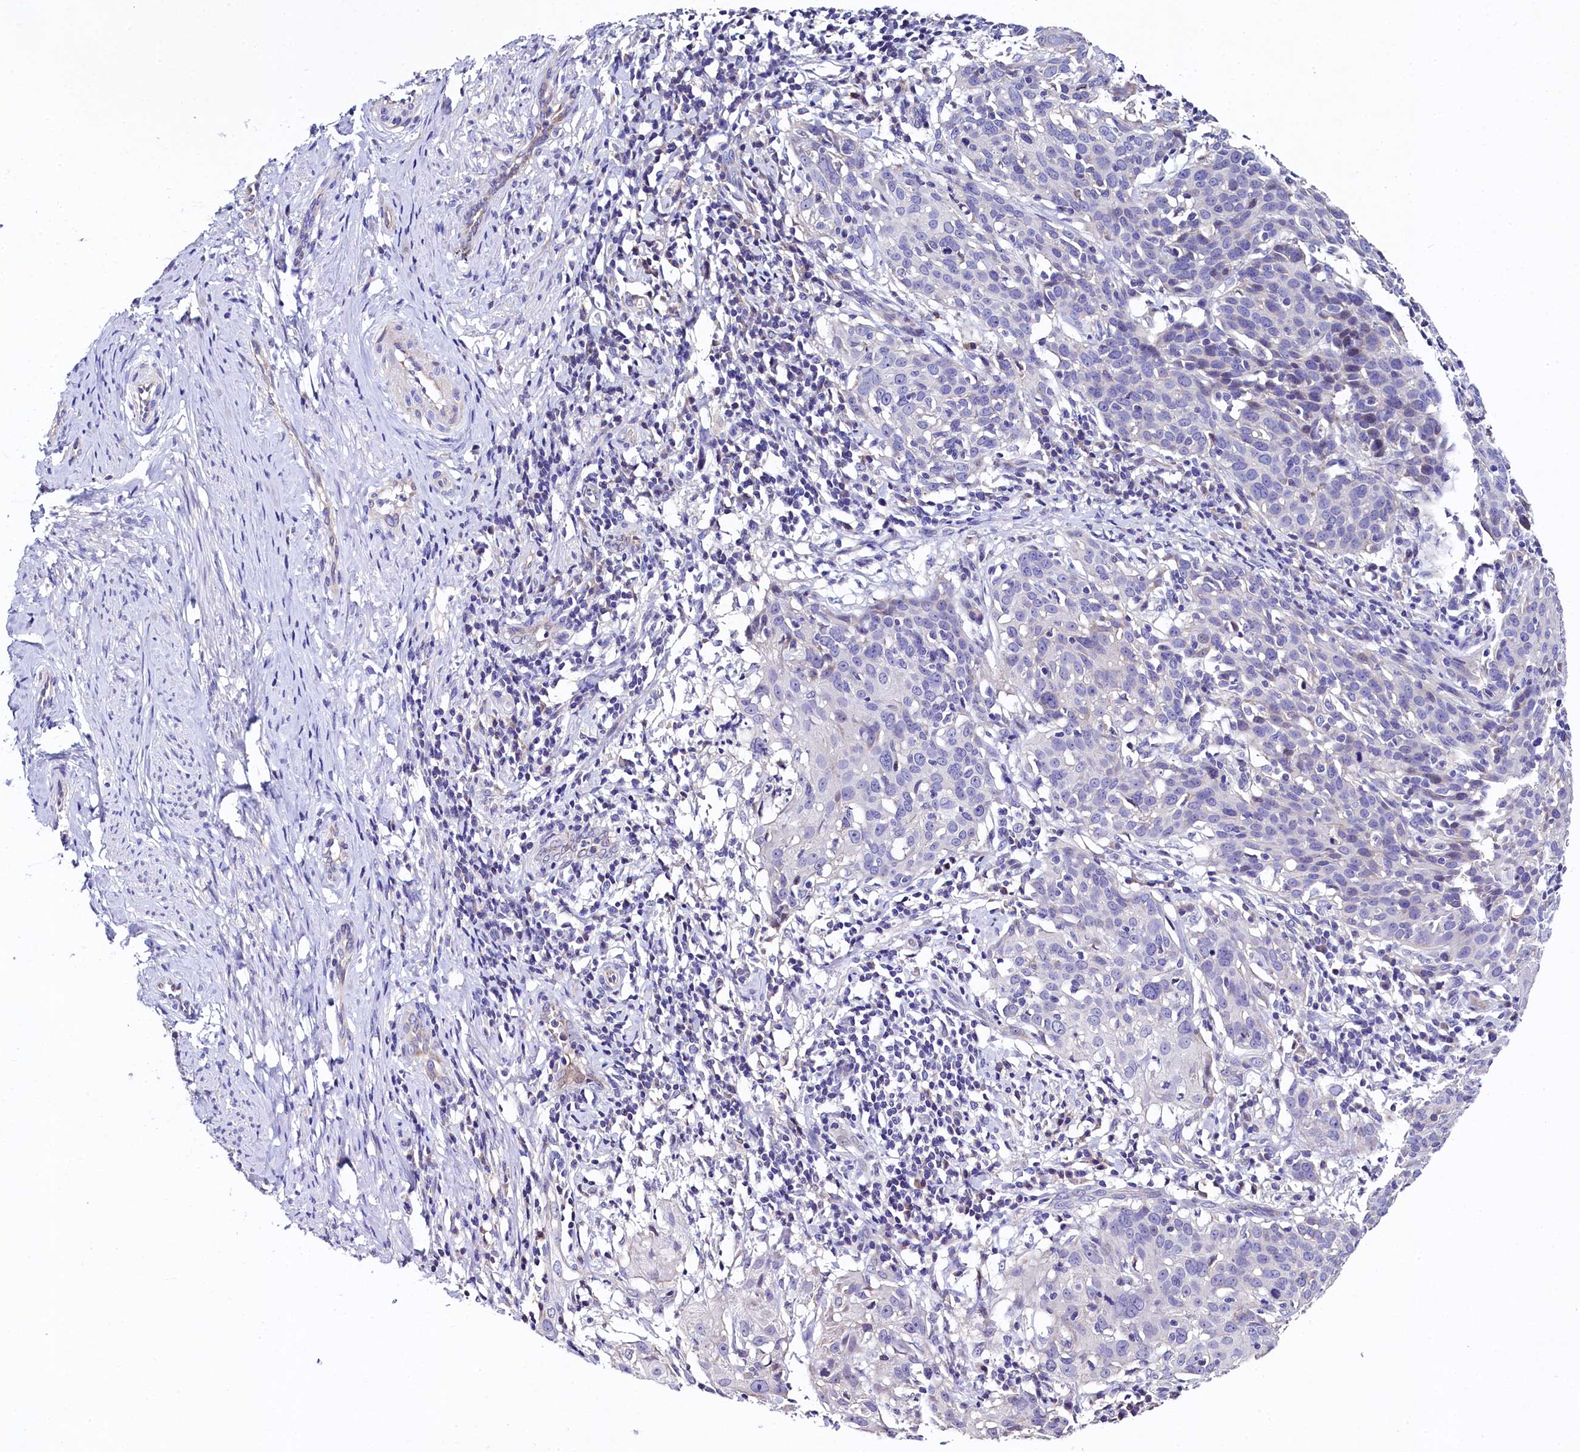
{"staining": {"intensity": "negative", "quantity": "none", "location": "none"}, "tissue": "cervical cancer", "cell_type": "Tumor cells", "image_type": "cancer", "snomed": [{"axis": "morphology", "description": "Squamous cell carcinoma, NOS"}, {"axis": "topography", "description": "Cervix"}], "caption": "A high-resolution histopathology image shows IHC staining of squamous cell carcinoma (cervical), which reveals no significant positivity in tumor cells.", "gene": "FXYD6", "patient": {"sex": "female", "age": 50}}